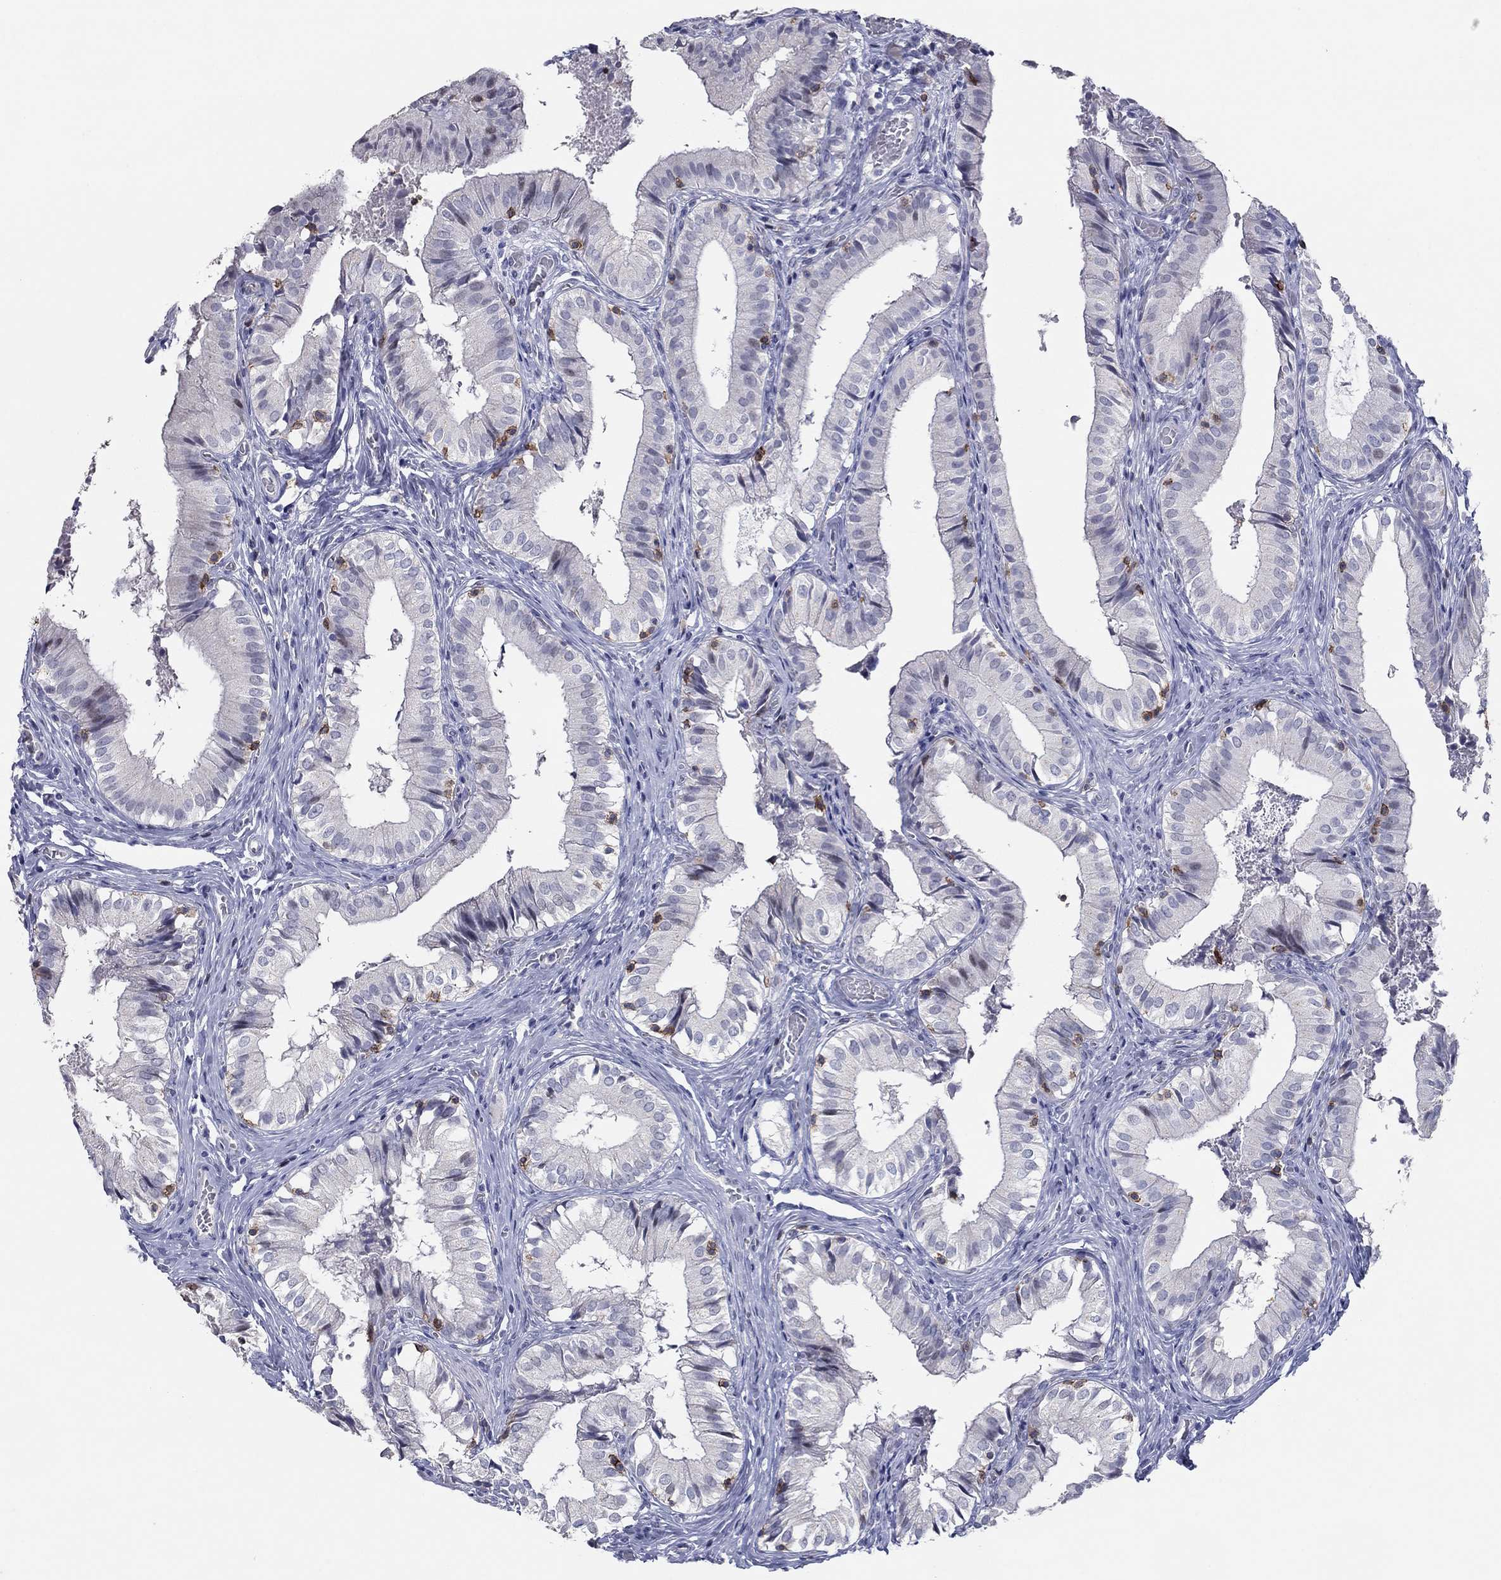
{"staining": {"intensity": "negative", "quantity": "none", "location": "none"}, "tissue": "gallbladder", "cell_type": "Glandular cells", "image_type": "normal", "snomed": [{"axis": "morphology", "description": "Normal tissue, NOS"}, {"axis": "topography", "description": "Gallbladder"}], "caption": "DAB (3,3'-diaminobenzidine) immunohistochemical staining of normal gallbladder shows no significant positivity in glandular cells.", "gene": "ITGAE", "patient": {"sex": "female", "age": 47}}